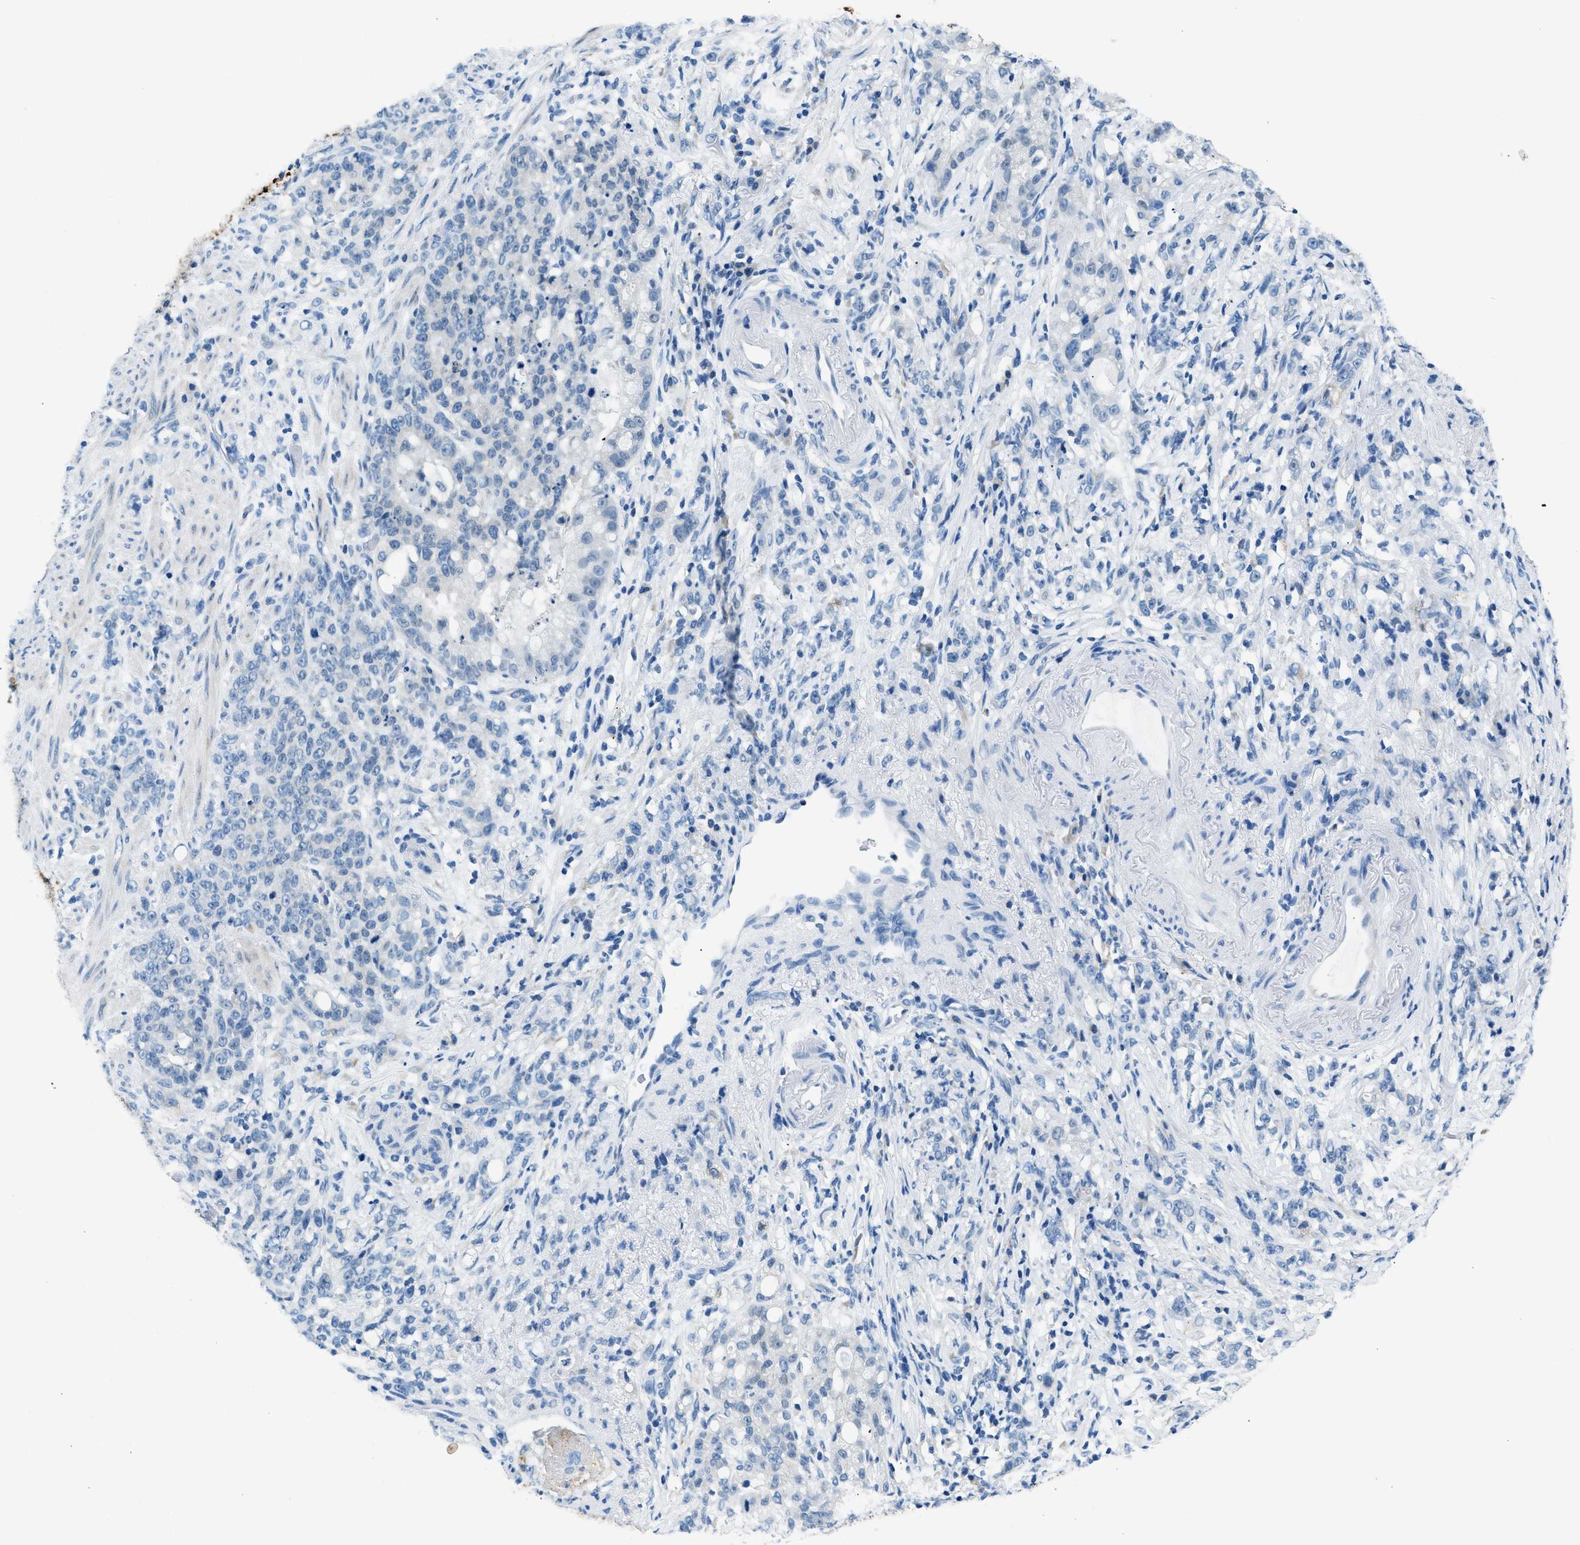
{"staining": {"intensity": "negative", "quantity": "none", "location": "none"}, "tissue": "stomach cancer", "cell_type": "Tumor cells", "image_type": "cancer", "snomed": [{"axis": "morphology", "description": "Adenocarcinoma, NOS"}, {"axis": "topography", "description": "Stomach, lower"}], "caption": "Immunohistochemistry of stomach adenocarcinoma demonstrates no staining in tumor cells. (DAB immunohistochemistry, high magnification).", "gene": "CLDN18", "patient": {"sex": "male", "age": 88}}